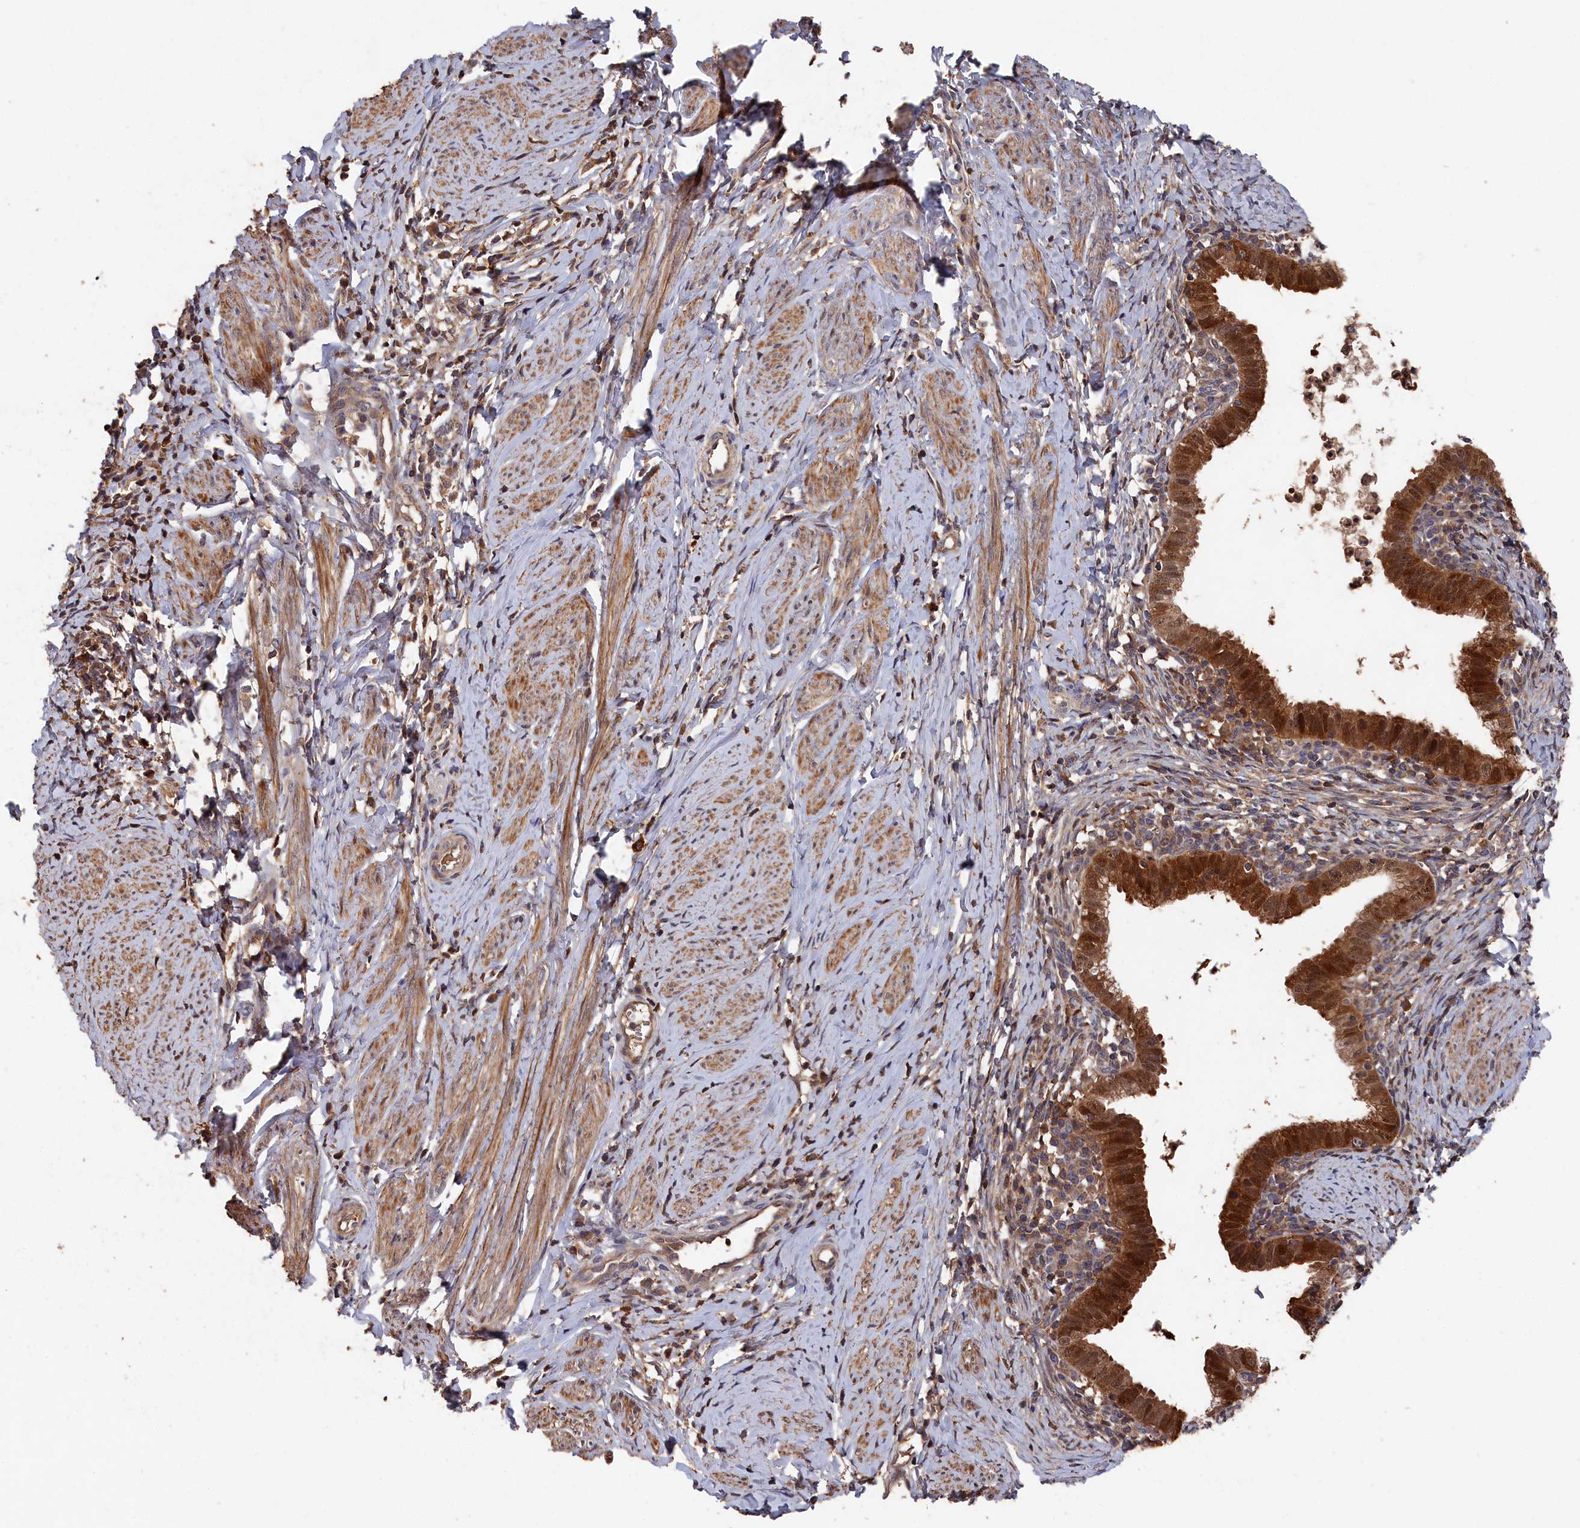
{"staining": {"intensity": "strong", "quantity": ">75%", "location": "cytoplasmic/membranous,nuclear"}, "tissue": "cervical cancer", "cell_type": "Tumor cells", "image_type": "cancer", "snomed": [{"axis": "morphology", "description": "Adenocarcinoma, NOS"}, {"axis": "topography", "description": "Cervix"}], "caption": "Strong cytoplasmic/membranous and nuclear expression for a protein is seen in approximately >75% of tumor cells of cervical cancer using immunohistochemistry.", "gene": "RMI2", "patient": {"sex": "female", "age": 36}}